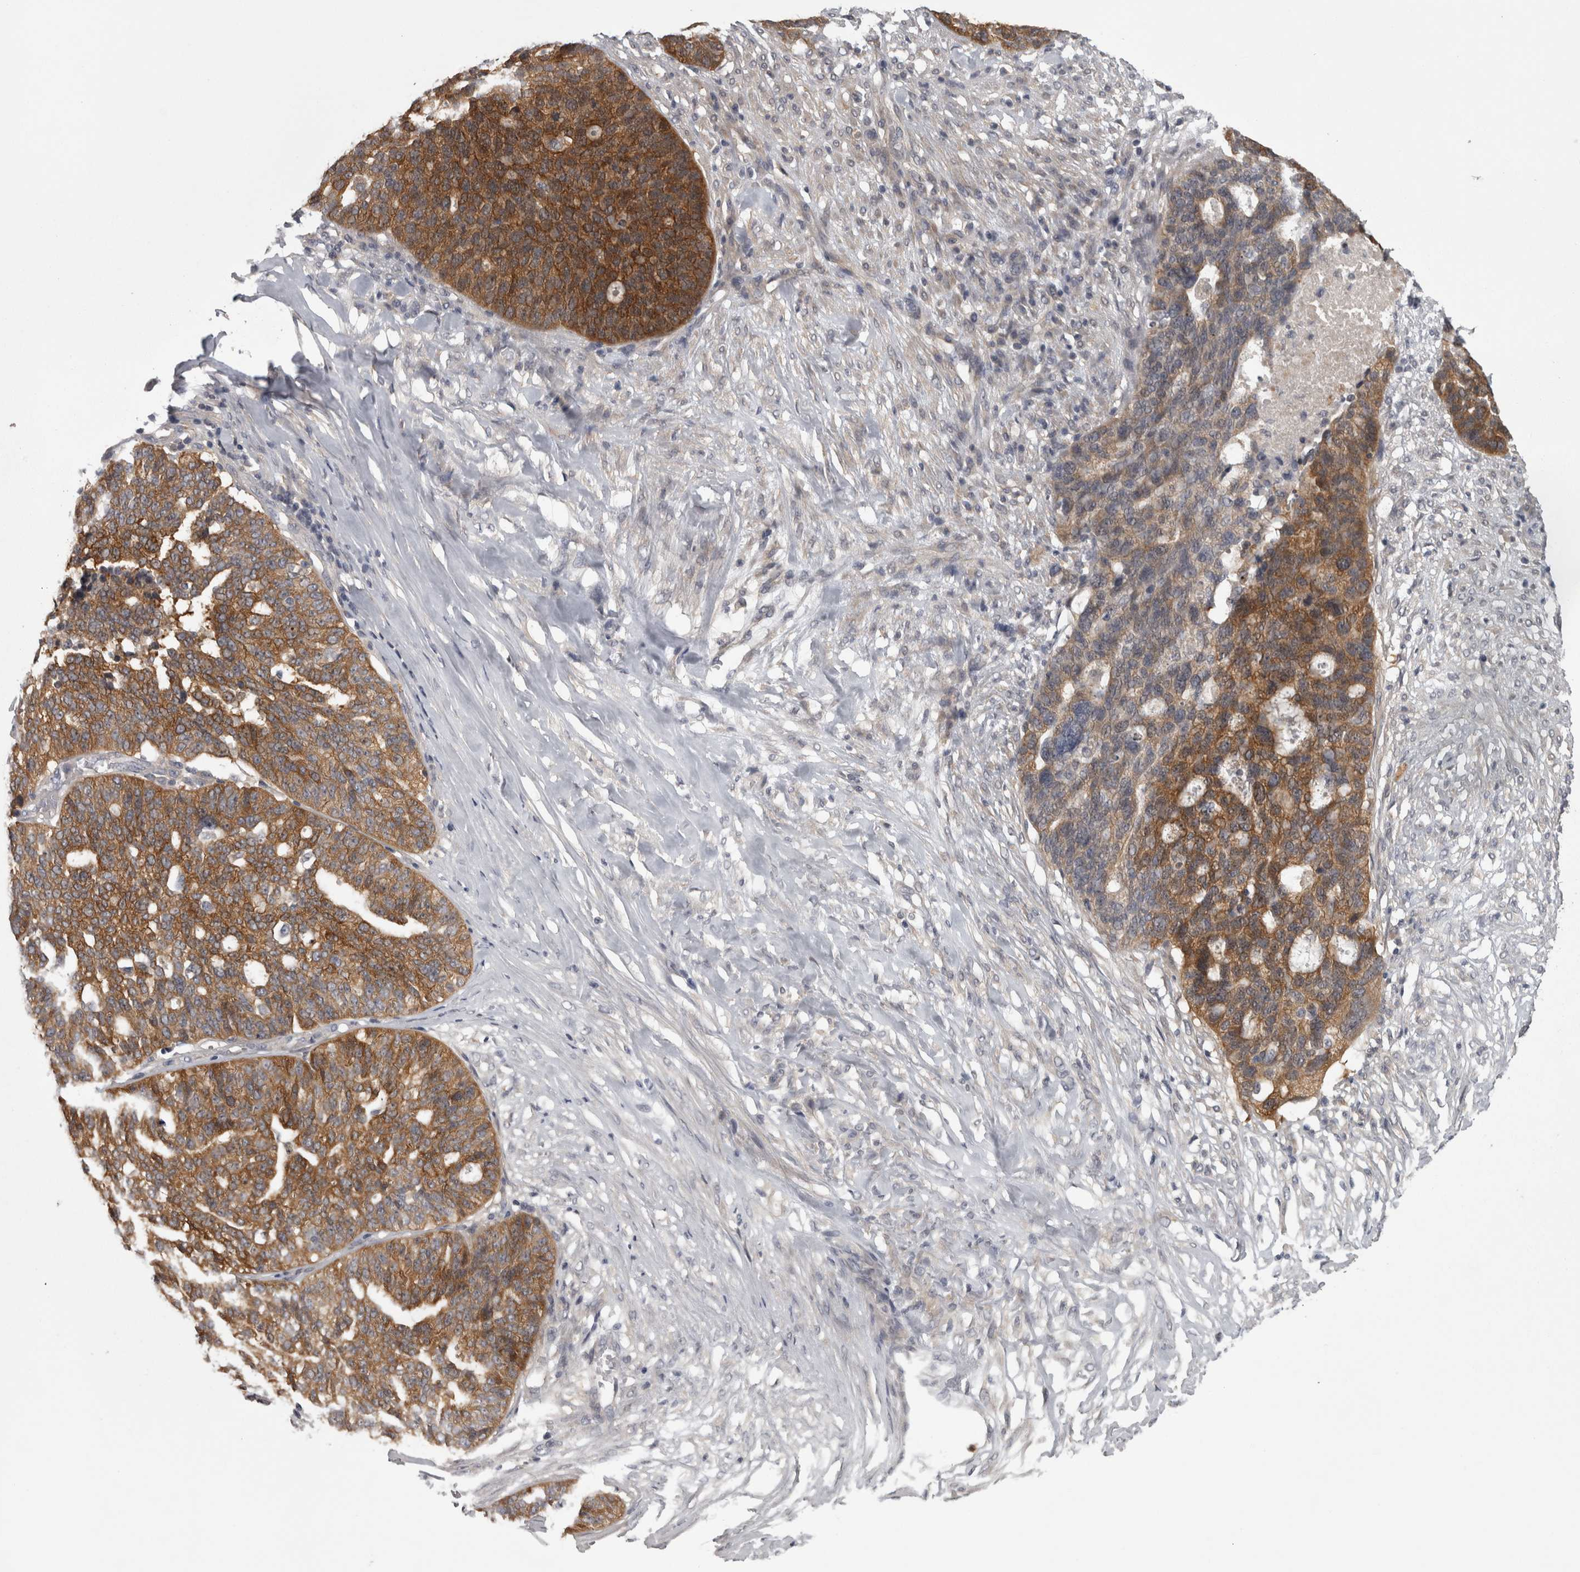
{"staining": {"intensity": "moderate", "quantity": ">75%", "location": "cytoplasmic/membranous"}, "tissue": "ovarian cancer", "cell_type": "Tumor cells", "image_type": "cancer", "snomed": [{"axis": "morphology", "description": "Cystadenocarcinoma, serous, NOS"}, {"axis": "topography", "description": "Ovary"}], "caption": "Tumor cells show moderate cytoplasmic/membranous staining in approximately >75% of cells in serous cystadenocarcinoma (ovarian).", "gene": "PRKCI", "patient": {"sex": "female", "age": 59}}